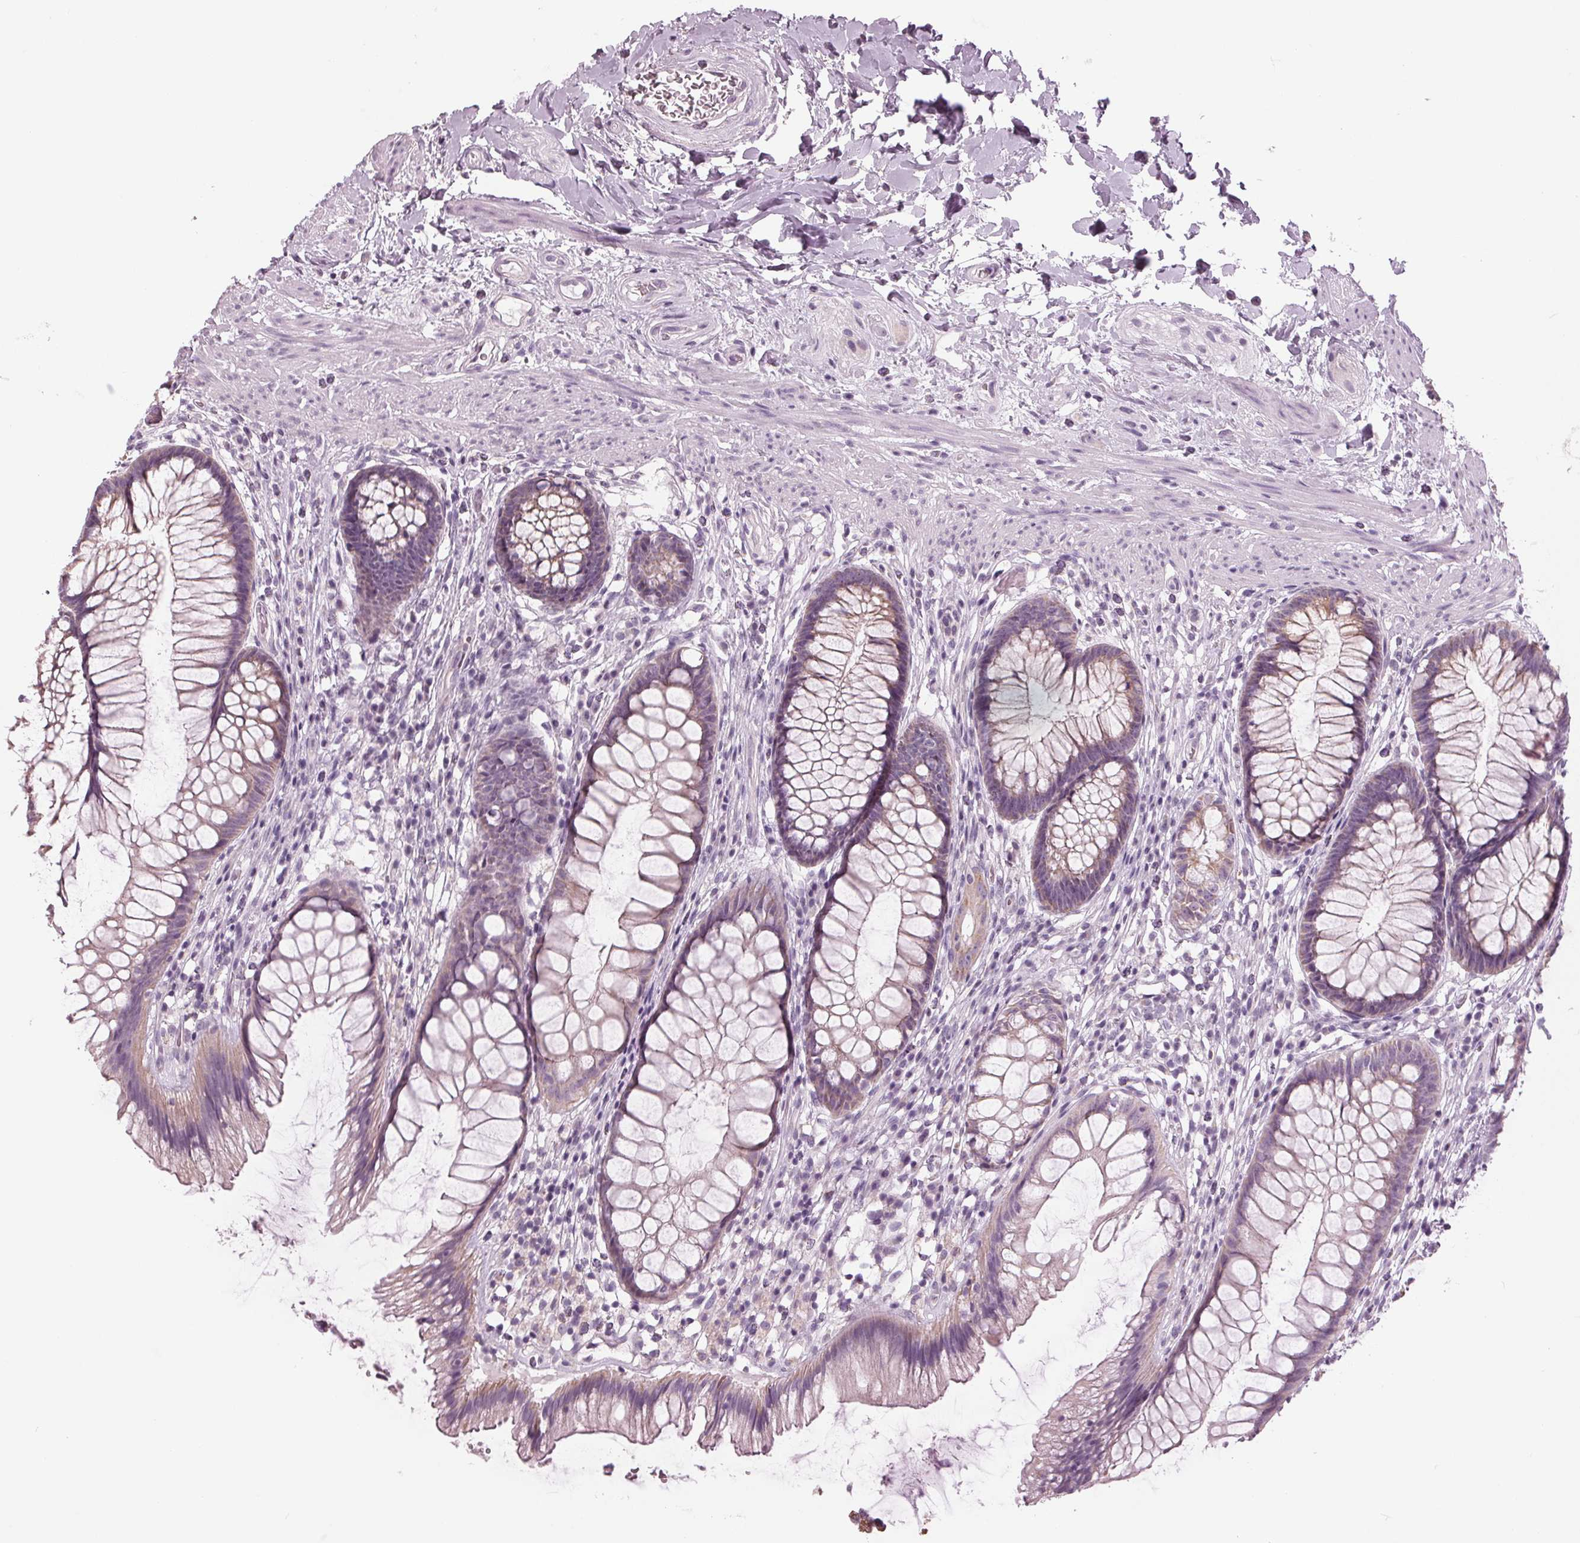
{"staining": {"intensity": "weak", "quantity": "25%-75%", "location": "cytoplasmic/membranous"}, "tissue": "rectum", "cell_type": "Glandular cells", "image_type": "normal", "snomed": [{"axis": "morphology", "description": "Normal tissue, NOS"}, {"axis": "topography", "description": "Smooth muscle"}, {"axis": "topography", "description": "Rectum"}], "caption": "High-magnification brightfield microscopy of unremarkable rectum stained with DAB (3,3'-diaminobenzidine) (brown) and counterstained with hematoxylin (blue). glandular cells exhibit weak cytoplasmic/membranous staining is identified in about25%-75% of cells. The protein is stained brown, and the nuclei are stained in blue (DAB (3,3'-diaminobenzidine) IHC with brightfield microscopy, high magnification).", "gene": "SAMD4A", "patient": {"sex": "male", "age": 53}}